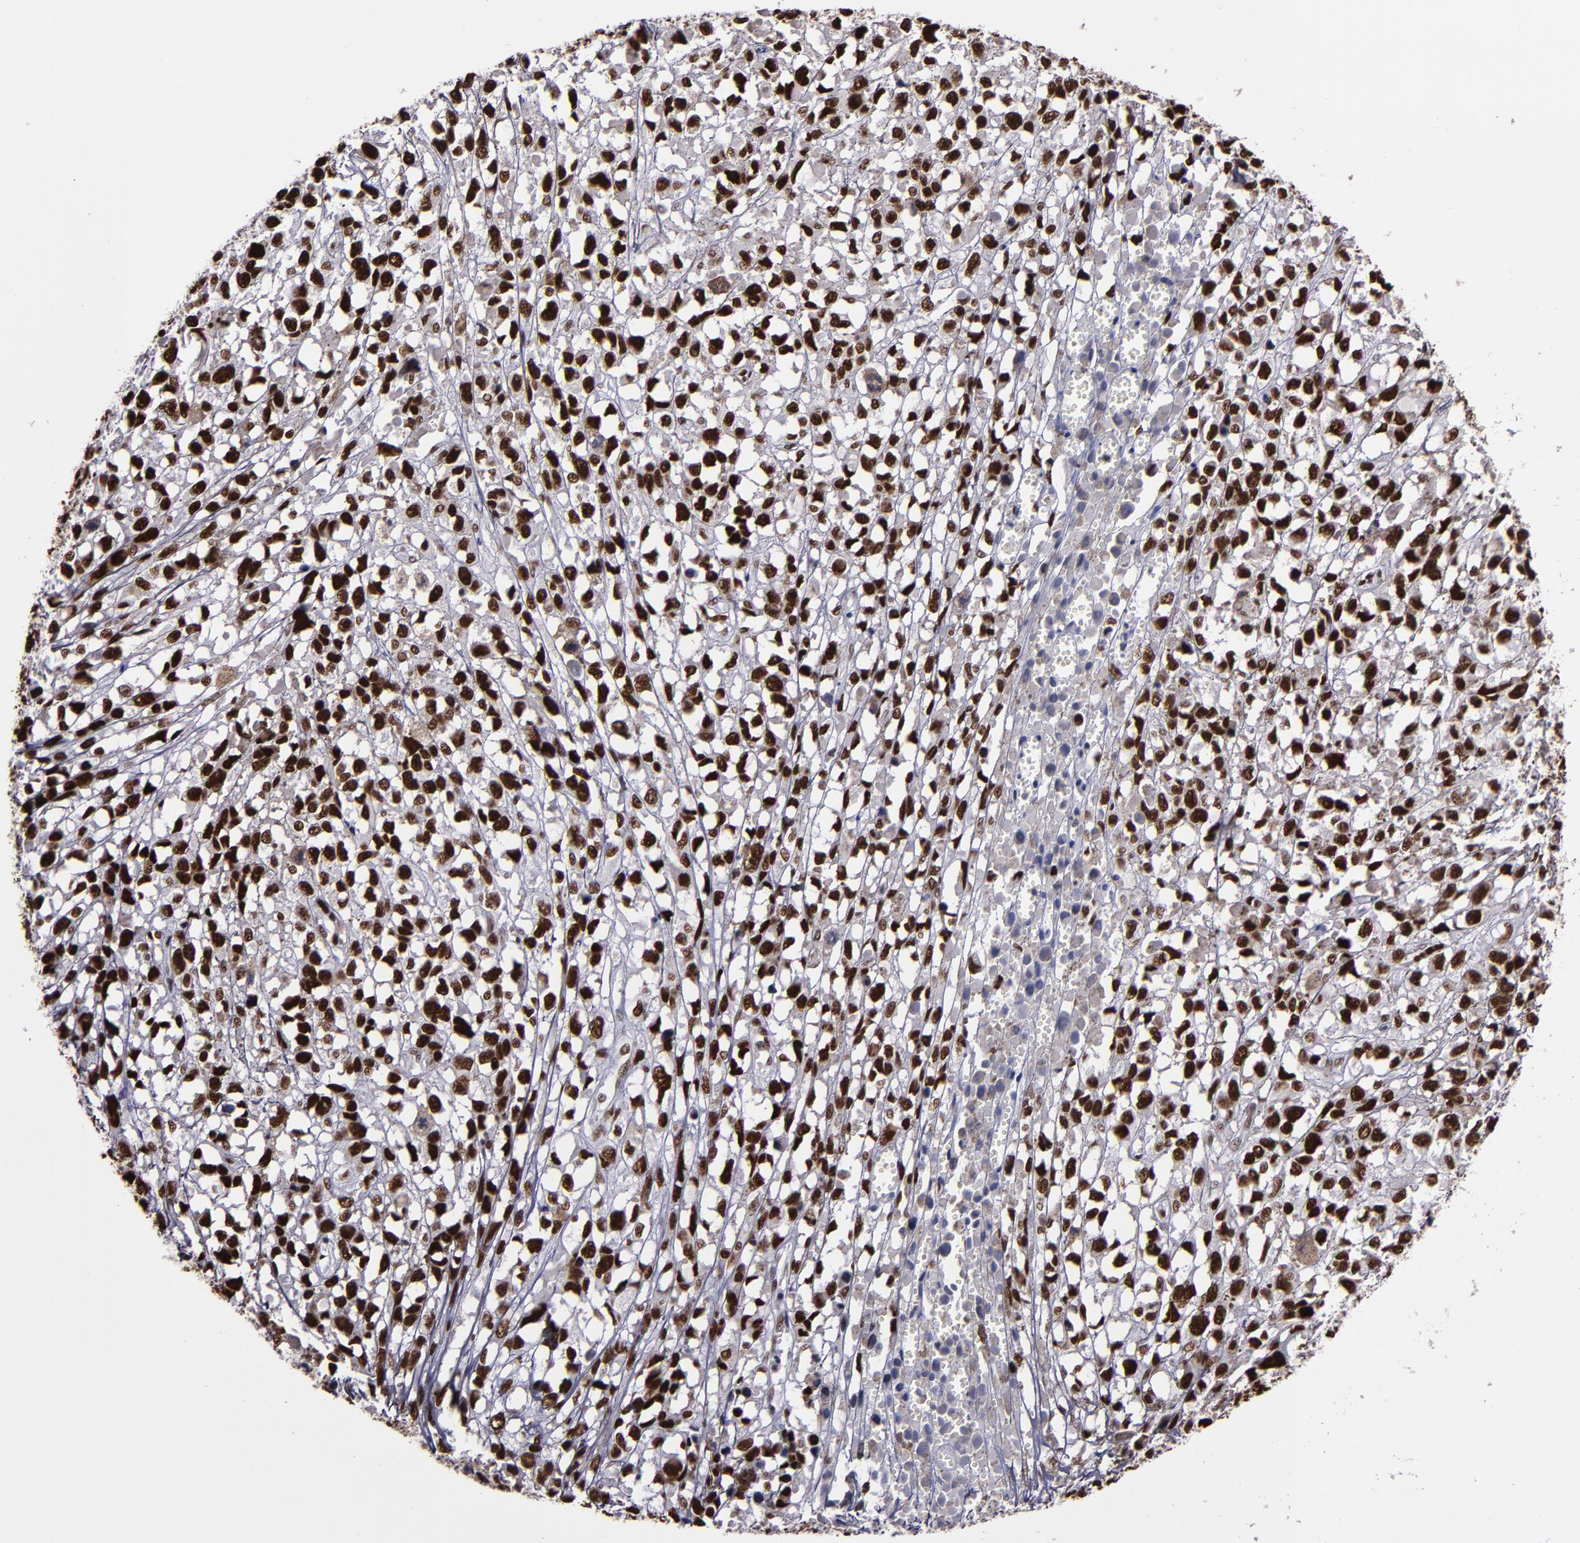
{"staining": {"intensity": "strong", "quantity": ">75%", "location": "nuclear"}, "tissue": "melanoma", "cell_type": "Tumor cells", "image_type": "cancer", "snomed": [{"axis": "morphology", "description": "Malignant melanoma, Metastatic site"}, {"axis": "topography", "description": "Lymph node"}], "caption": "Human malignant melanoma (metastatic site) stained with a protein marker shows strong staining in tumor cells.", "gene": "PPP4R3A", "patient": {"sex": "male", "age": 59}}